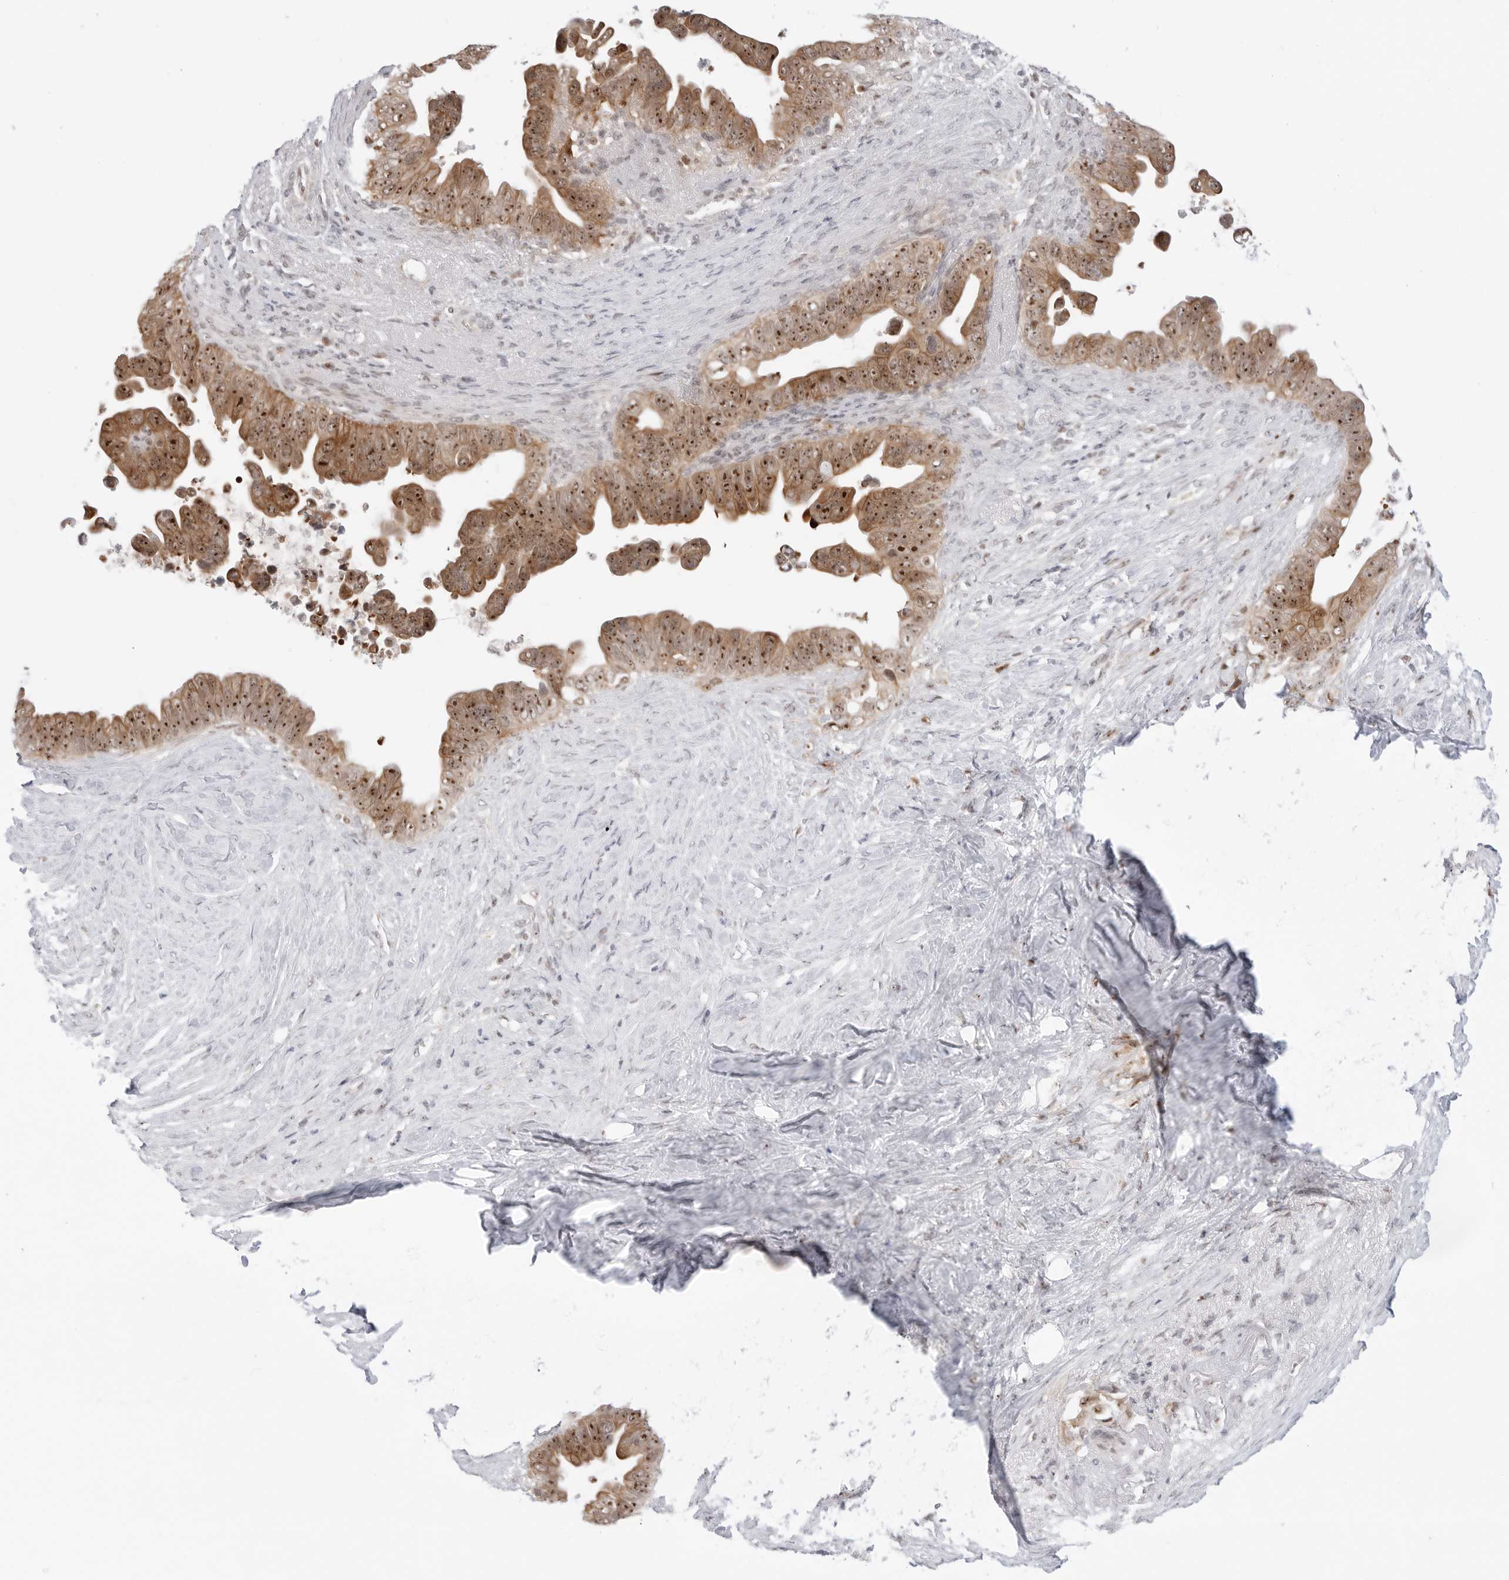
{"staining": {"intensity": "moderate", "quantity": ">75%", "location": "cytoplasmic/membranous,nuclear"}, "tissue": "pancreatic cancer", "cell_type": "Tumor cells", "image_type": "cancer", "snomed": [{"axis": "morphology", "description": "Adenocarcinoma, NOS"}, {"axis": "topography", "description": "Pancreas"}], "caption": "A medium amount of moderate cytoplasmic/membranous and nuclear expression is appreciated in approximately >75% of tumor cells in adenocarcinoma (pancreatic) tissue. (DAB IHC with brightfield microscopy, high magnification).", "gene": "C1orf162", "patient": {"sex": "female", "age": 72}}